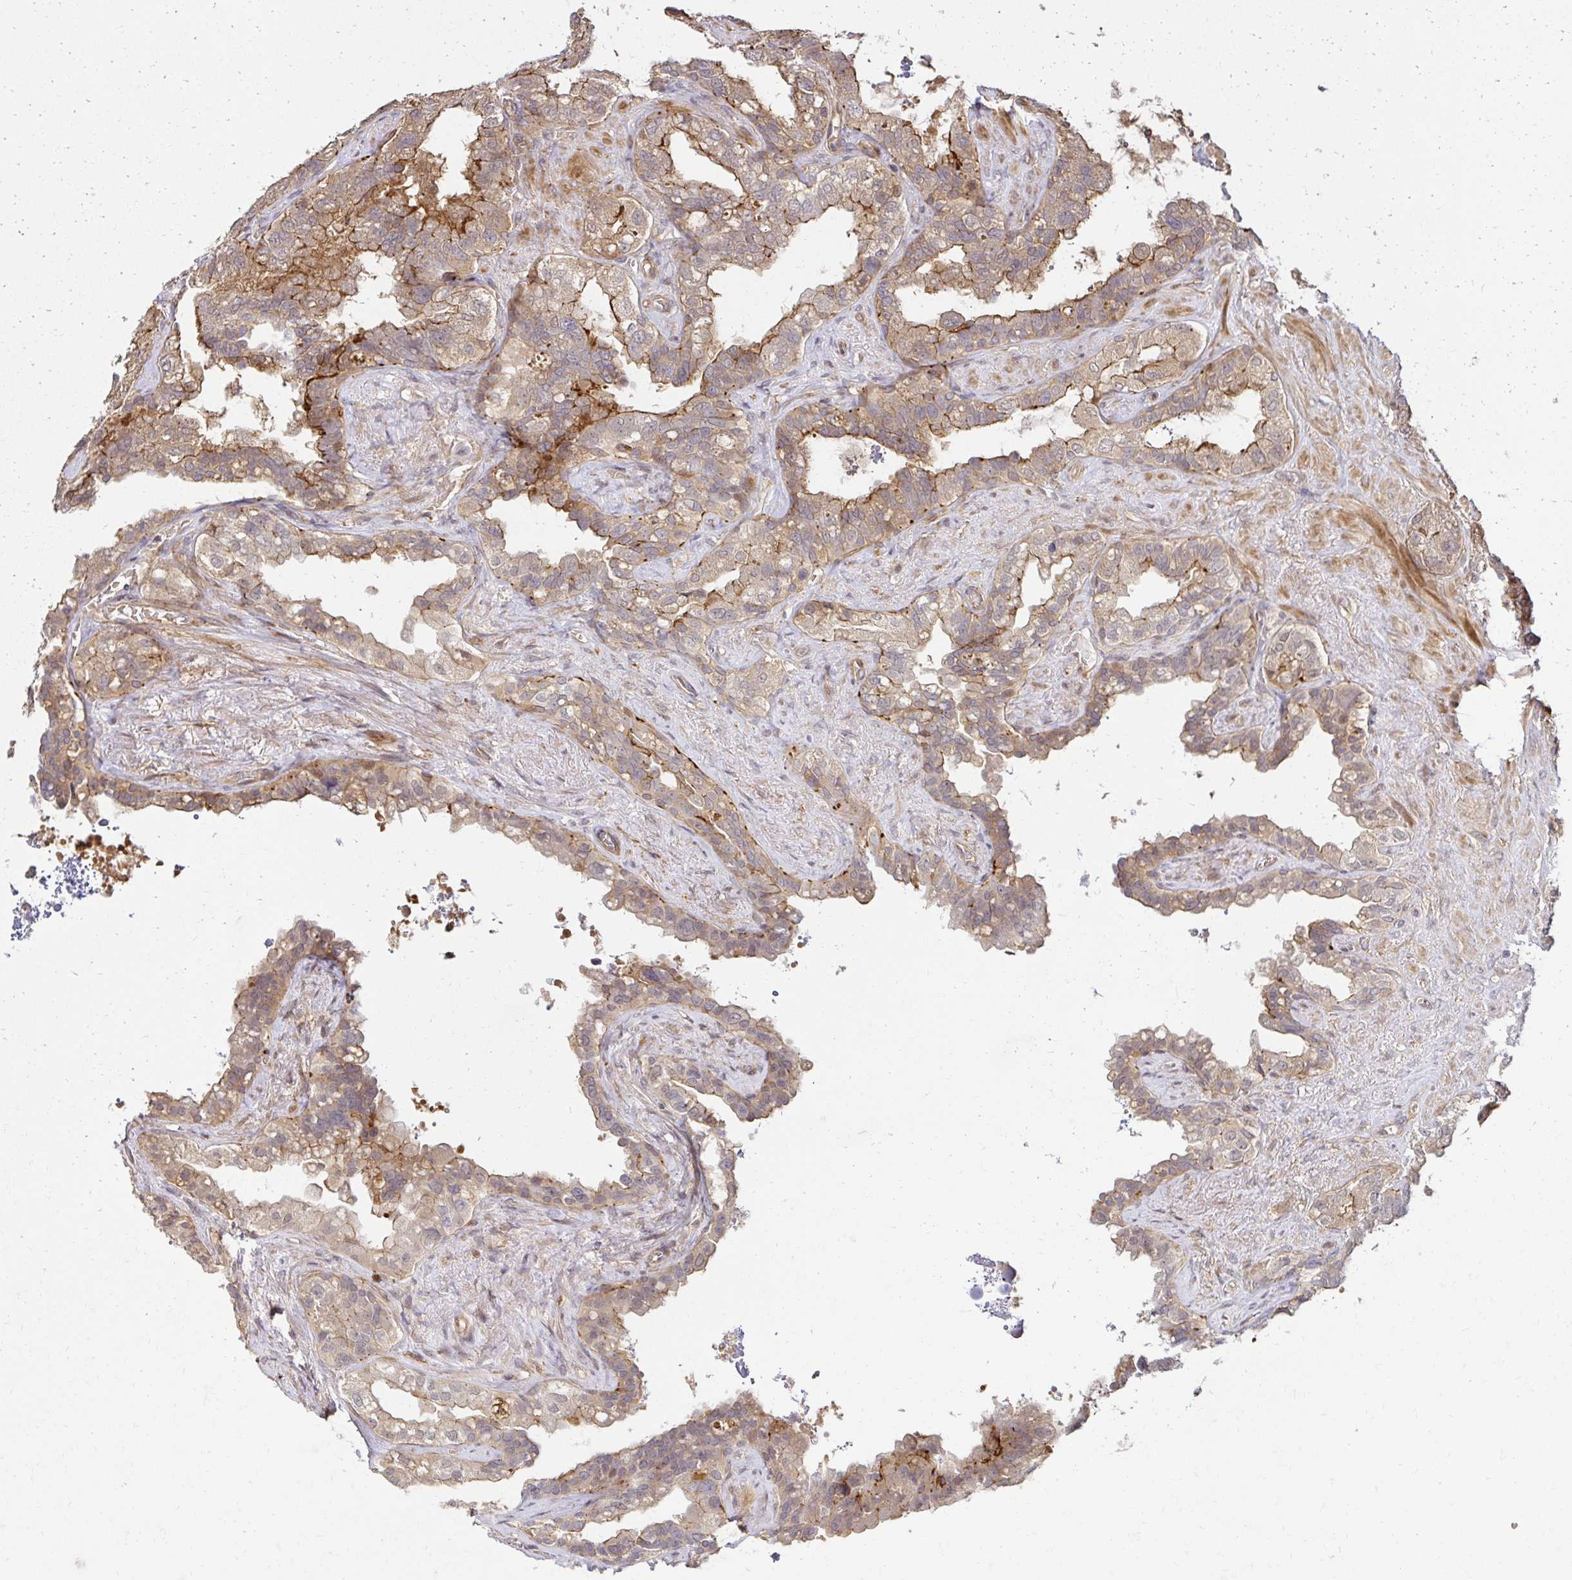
{"staining": {"intensity": "moderate", "quantity": "<25%", "location": "cytoplasmic/membranous"}, "tissue": "seminal vesicle", "cell_type": "Glandular cells", "image_type": "normal", "snomed": [{"axis": "morphology", "description": "Normal tissue, NOS"}, {"axis": "topography", "description": "Seminal veicle"}, {"axis": "topography", "description": "Peripheral nerve tissue"}], "caption": "Seminal vesicle stained for a protein (brown) shows moderate cytoplasmic/membranous positive positivity in approximately <25% of glandular cells.", "gene": "PSMA4", "patient": {"sex": "male", "age": 76}}